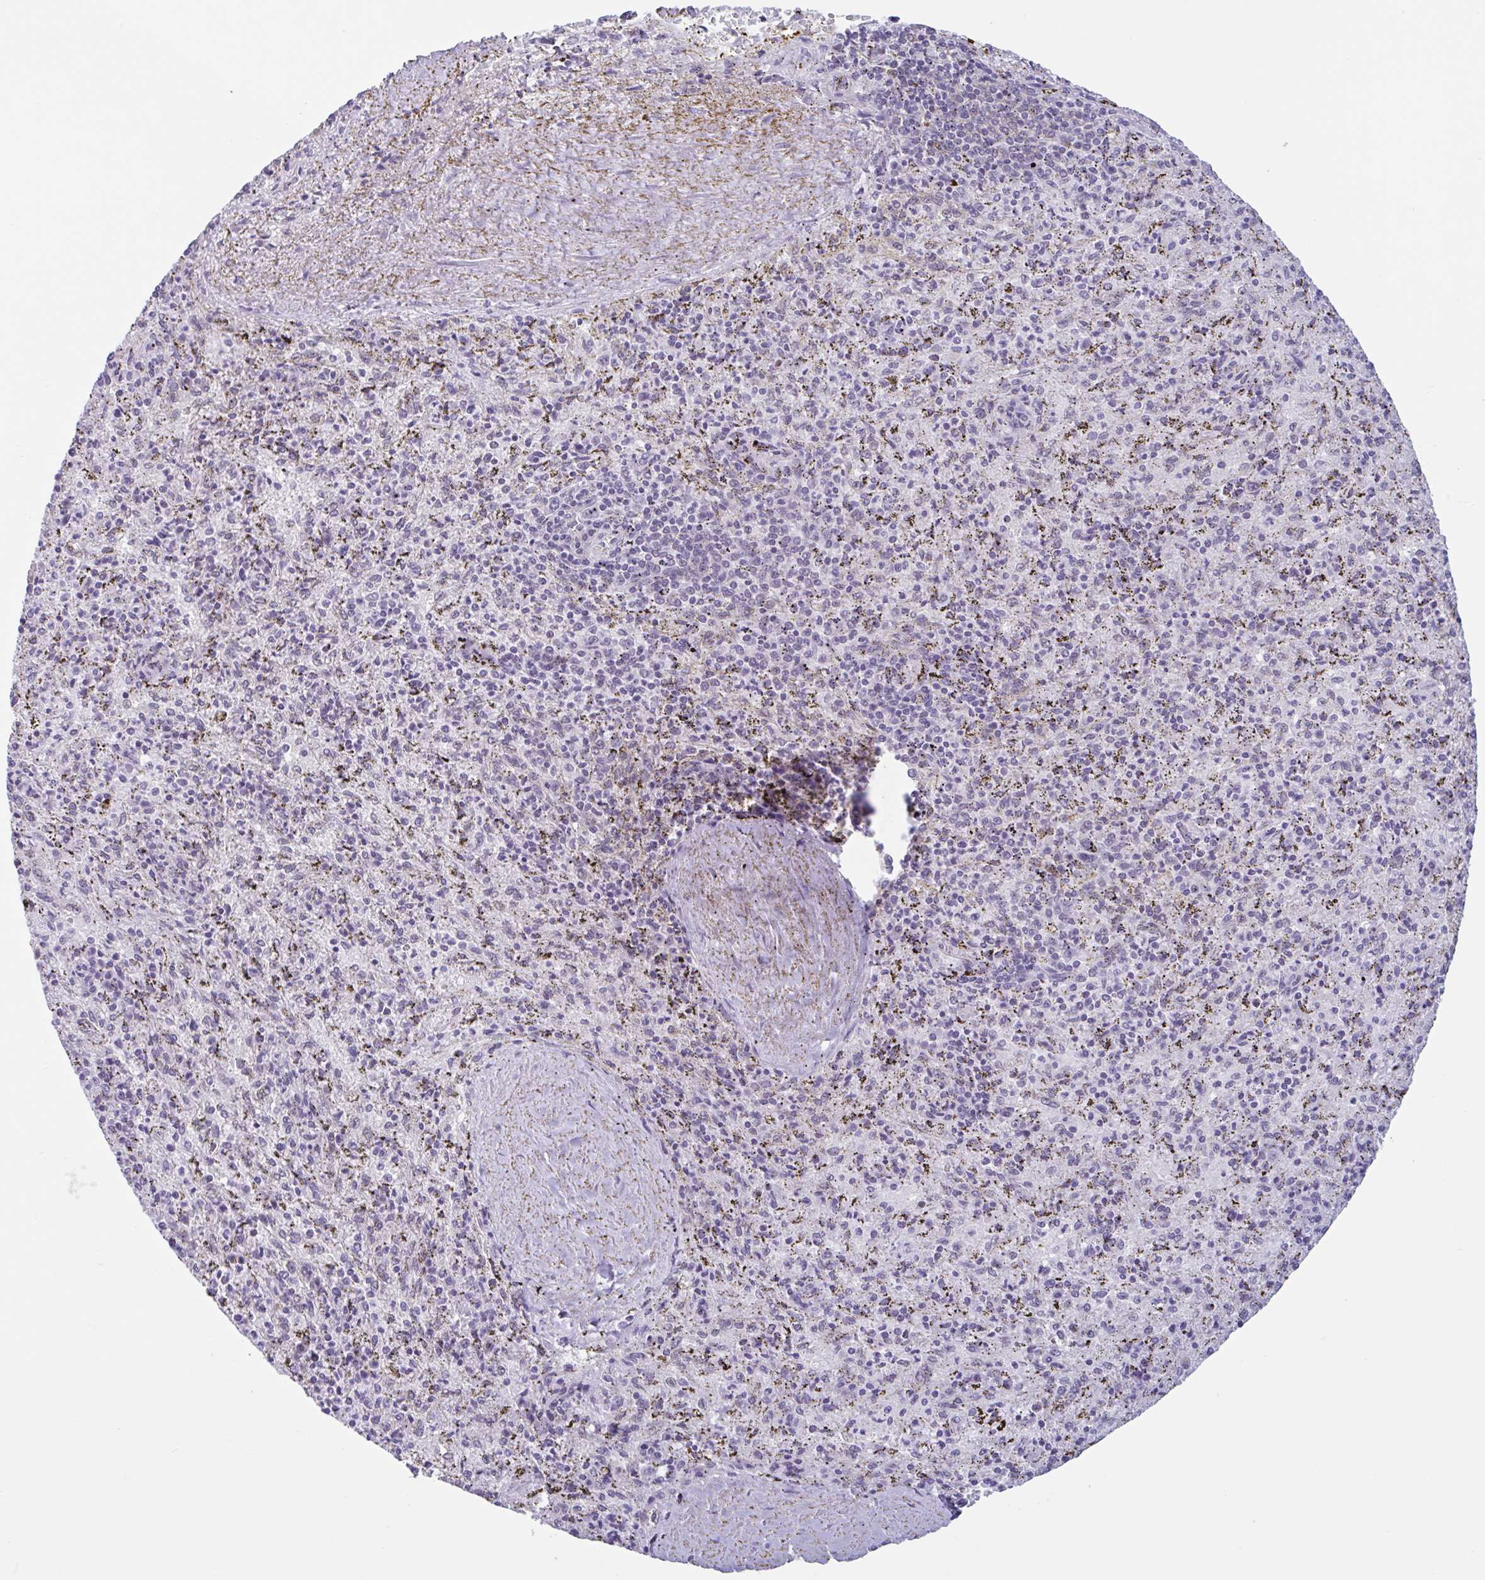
{"staining": {"intensity": "moderate", "quantity": "<25%", "location": "nuclear"}, "tissue": "spleen", "cell_type": "Cells in red pulp", "image_type": "normal", "snomed": [{"axis": "morphology", "description": "Normal tissue, NOS"}, {"axis": "topography", "description": "Spleen"}], "caption": "Immunohistochemistry of unremarkable human spleen exhibits low levels of moderate nuclear expression in approximately <25% of cells in red pulp.", "gene": "PLG", "patient": {"sex": "male", "age": 57}}